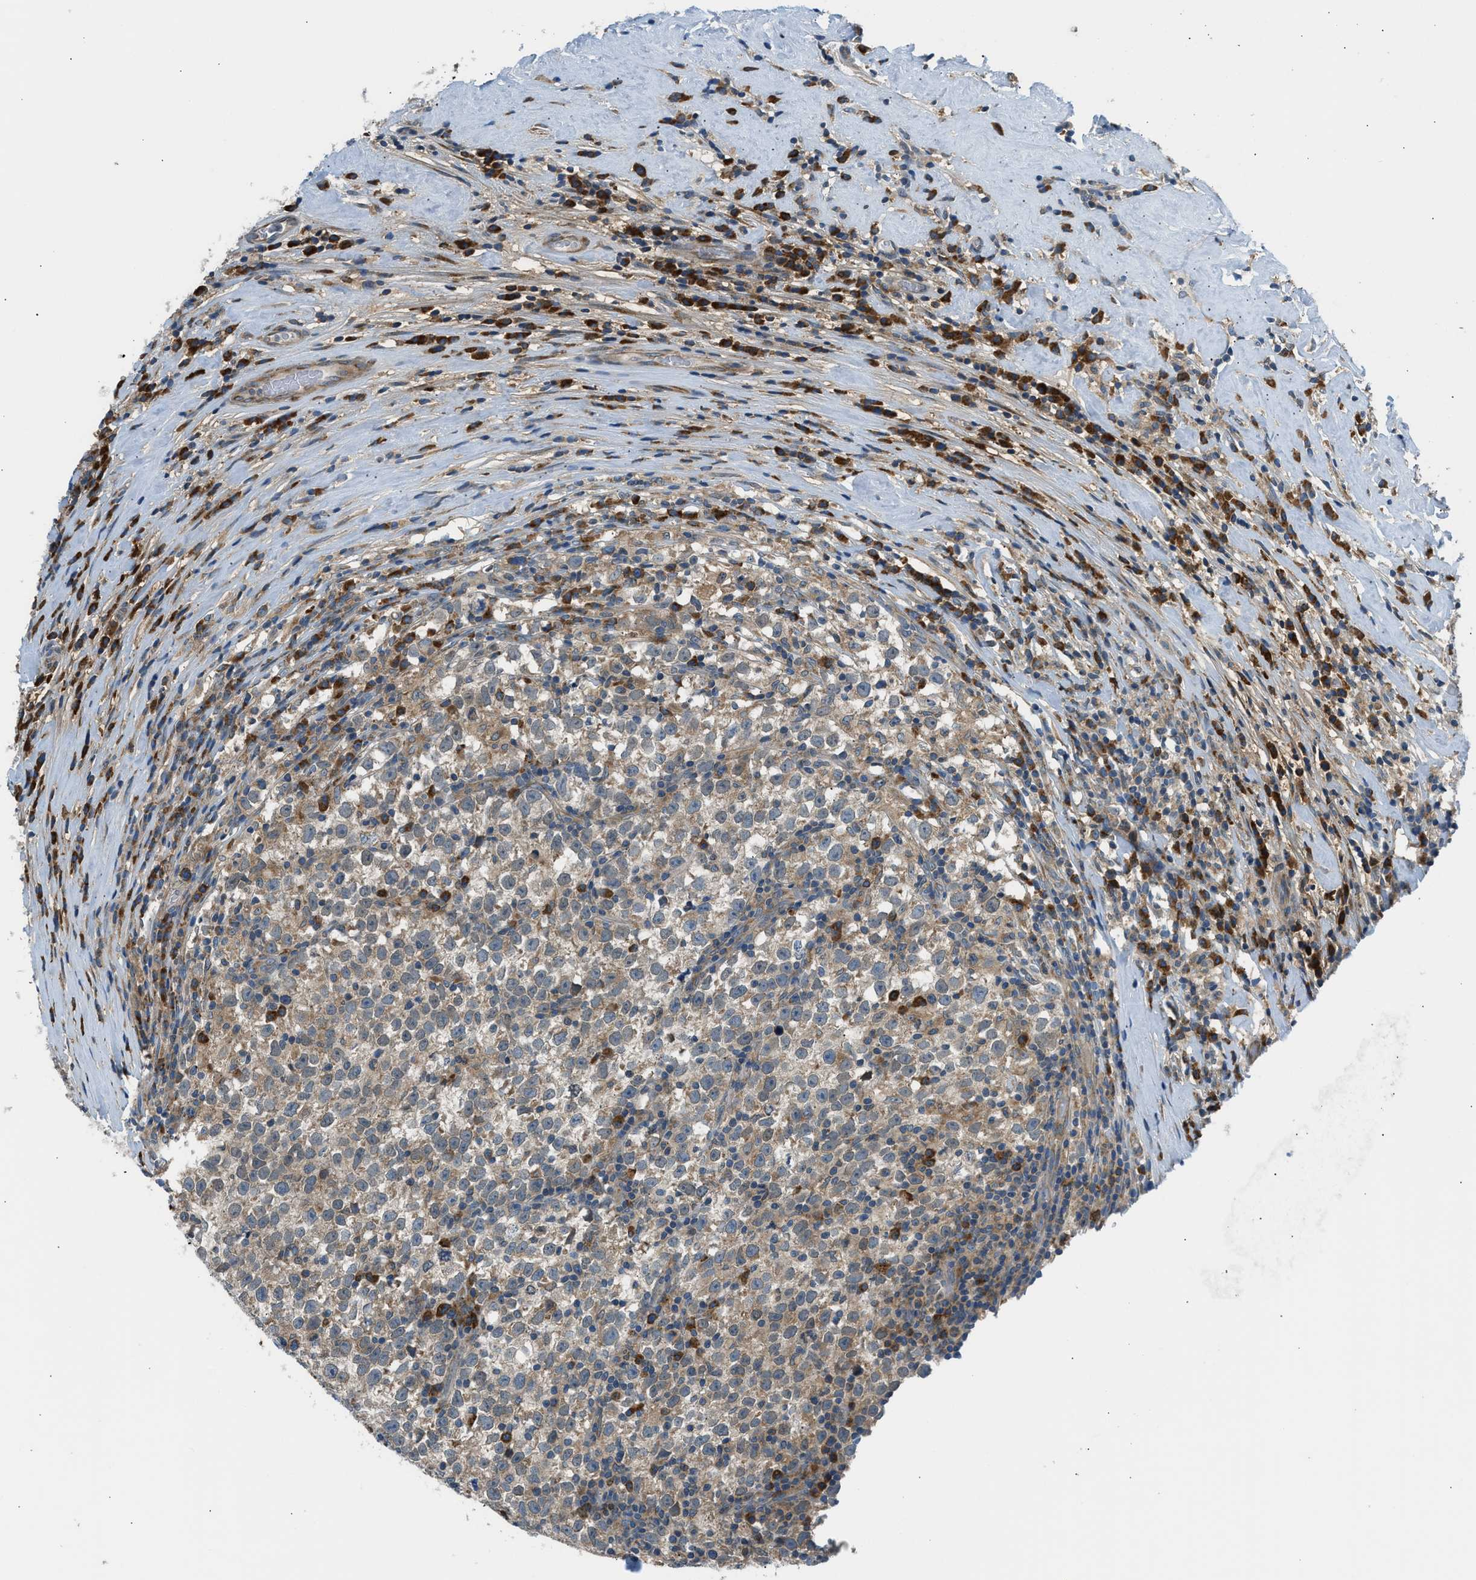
{"staining": {"intensity": "weak", "quantity": ">75%", "location": "cytoplasmic/membranous"}, "tissue": "testis cancer", "cell_type": "Tumor cells", "image_type": "cancer", "snomed": [{"axis": "morphology", "description": "Normal tissue, NOS"}, {"axis": "morphology", "description": "Seminoma, NOS"}, {"axis": "topography", "description": "Testis"}], "caption": "Testis seminoma stained with immunohistochemistry (IHC) exhibits weak cytoplasmic/membranous staining in about >75% of tumor cells.", "gene": "EDARADD", "patient": {"sex": "male", "age": 43}}